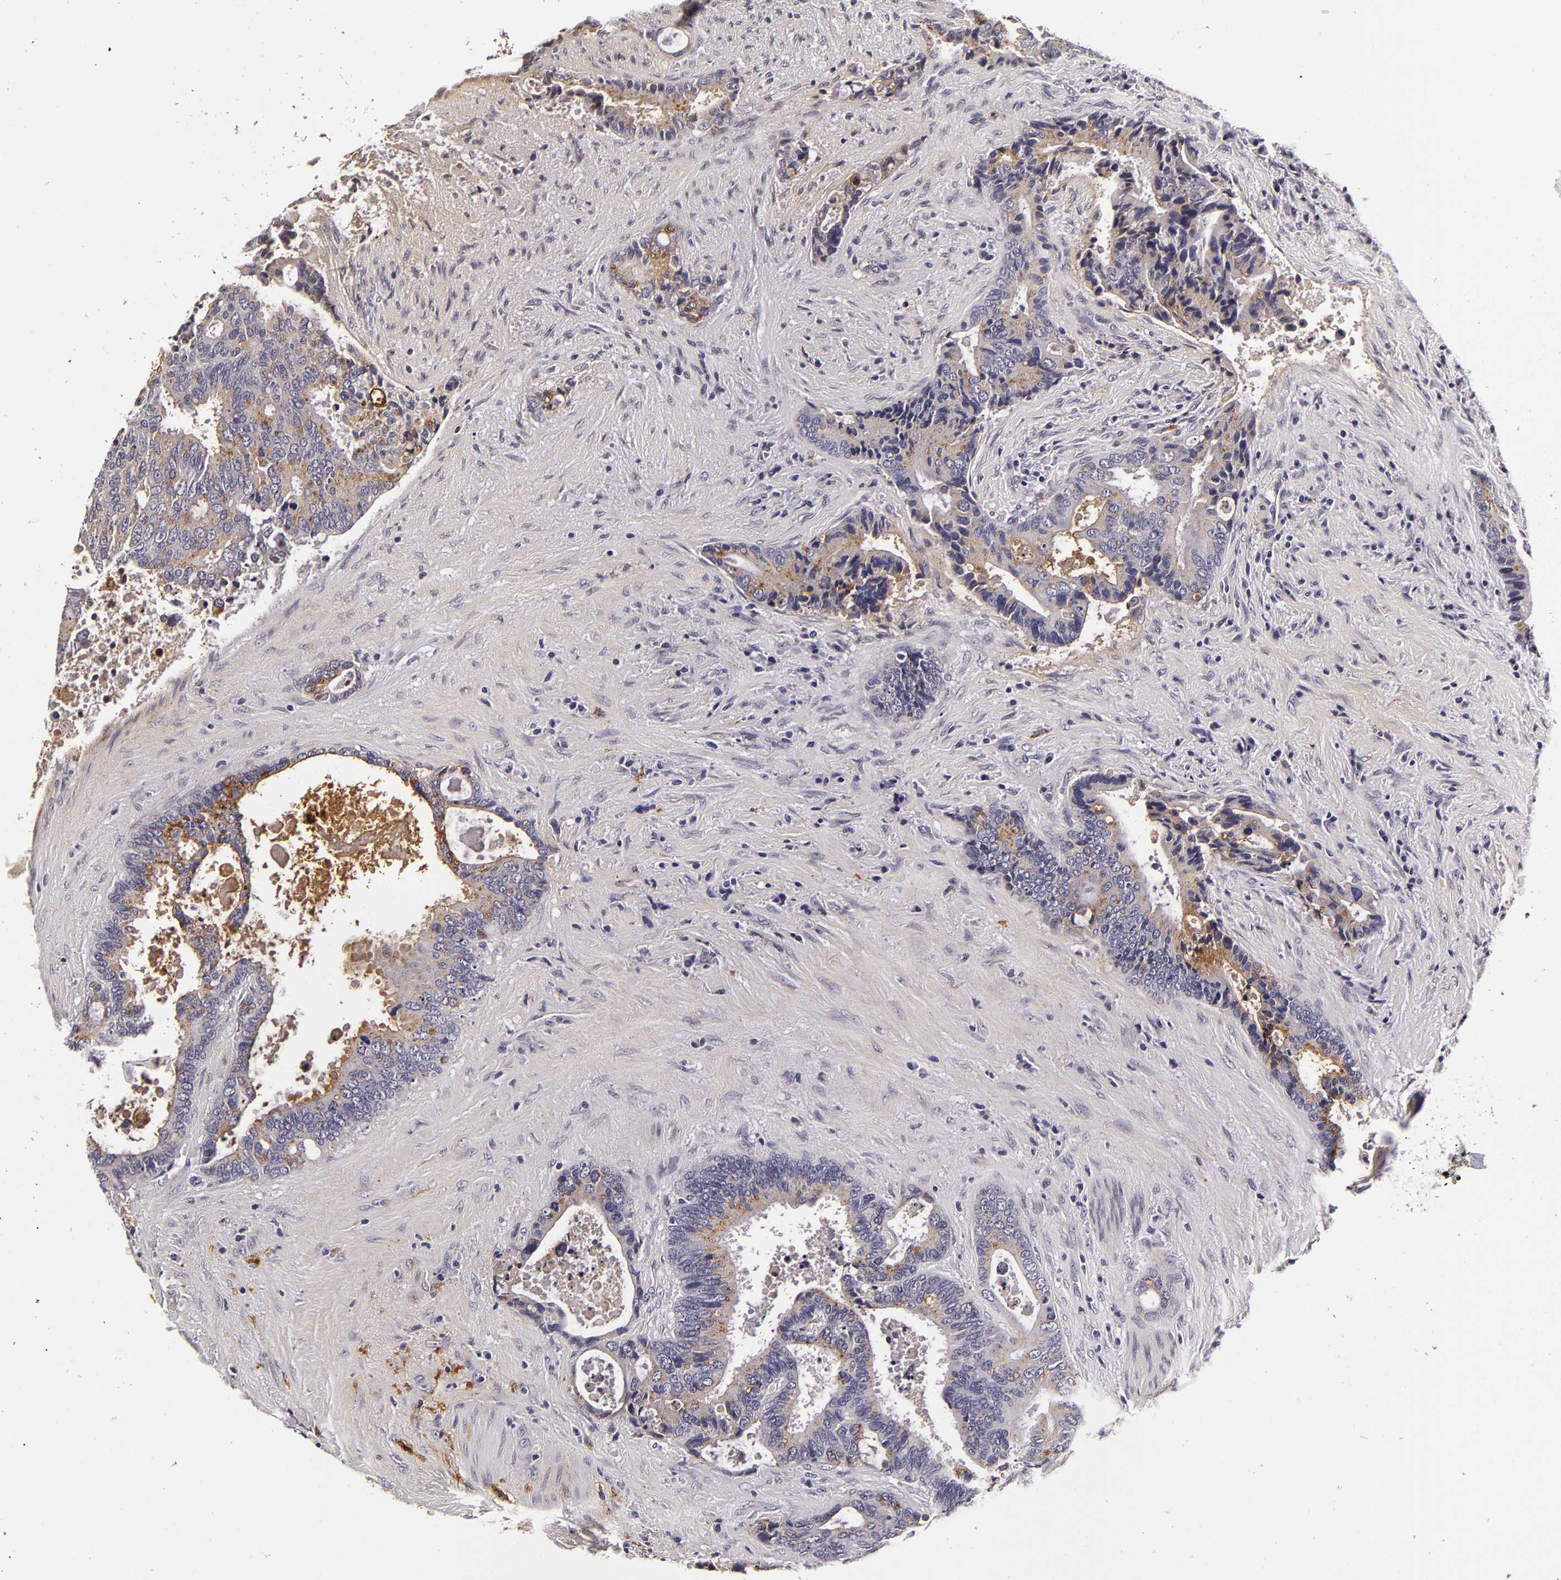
{"staining": {"intensity": "moderate", "quantity": "<25%", "location": "cytoplasmic/membranous"}, "tissue": "colorectal cancer", "cell_type": "Tumor cells", "image_type": "cancer", "snomed": [{"axis": "morphology", "description": "Adenocarcinoma, NOS"}, {"axis": "topography", "description": "Rectum"}], "caption": "This image displays immunohistochemistry staining of human colorectal adenocarcinoma, with low moderate cytoplasmic/membranous staining in approximately <25% of tumor cells.", "gene": "LGALS3BP", "patient": {"sex": "female", "age": 67}}